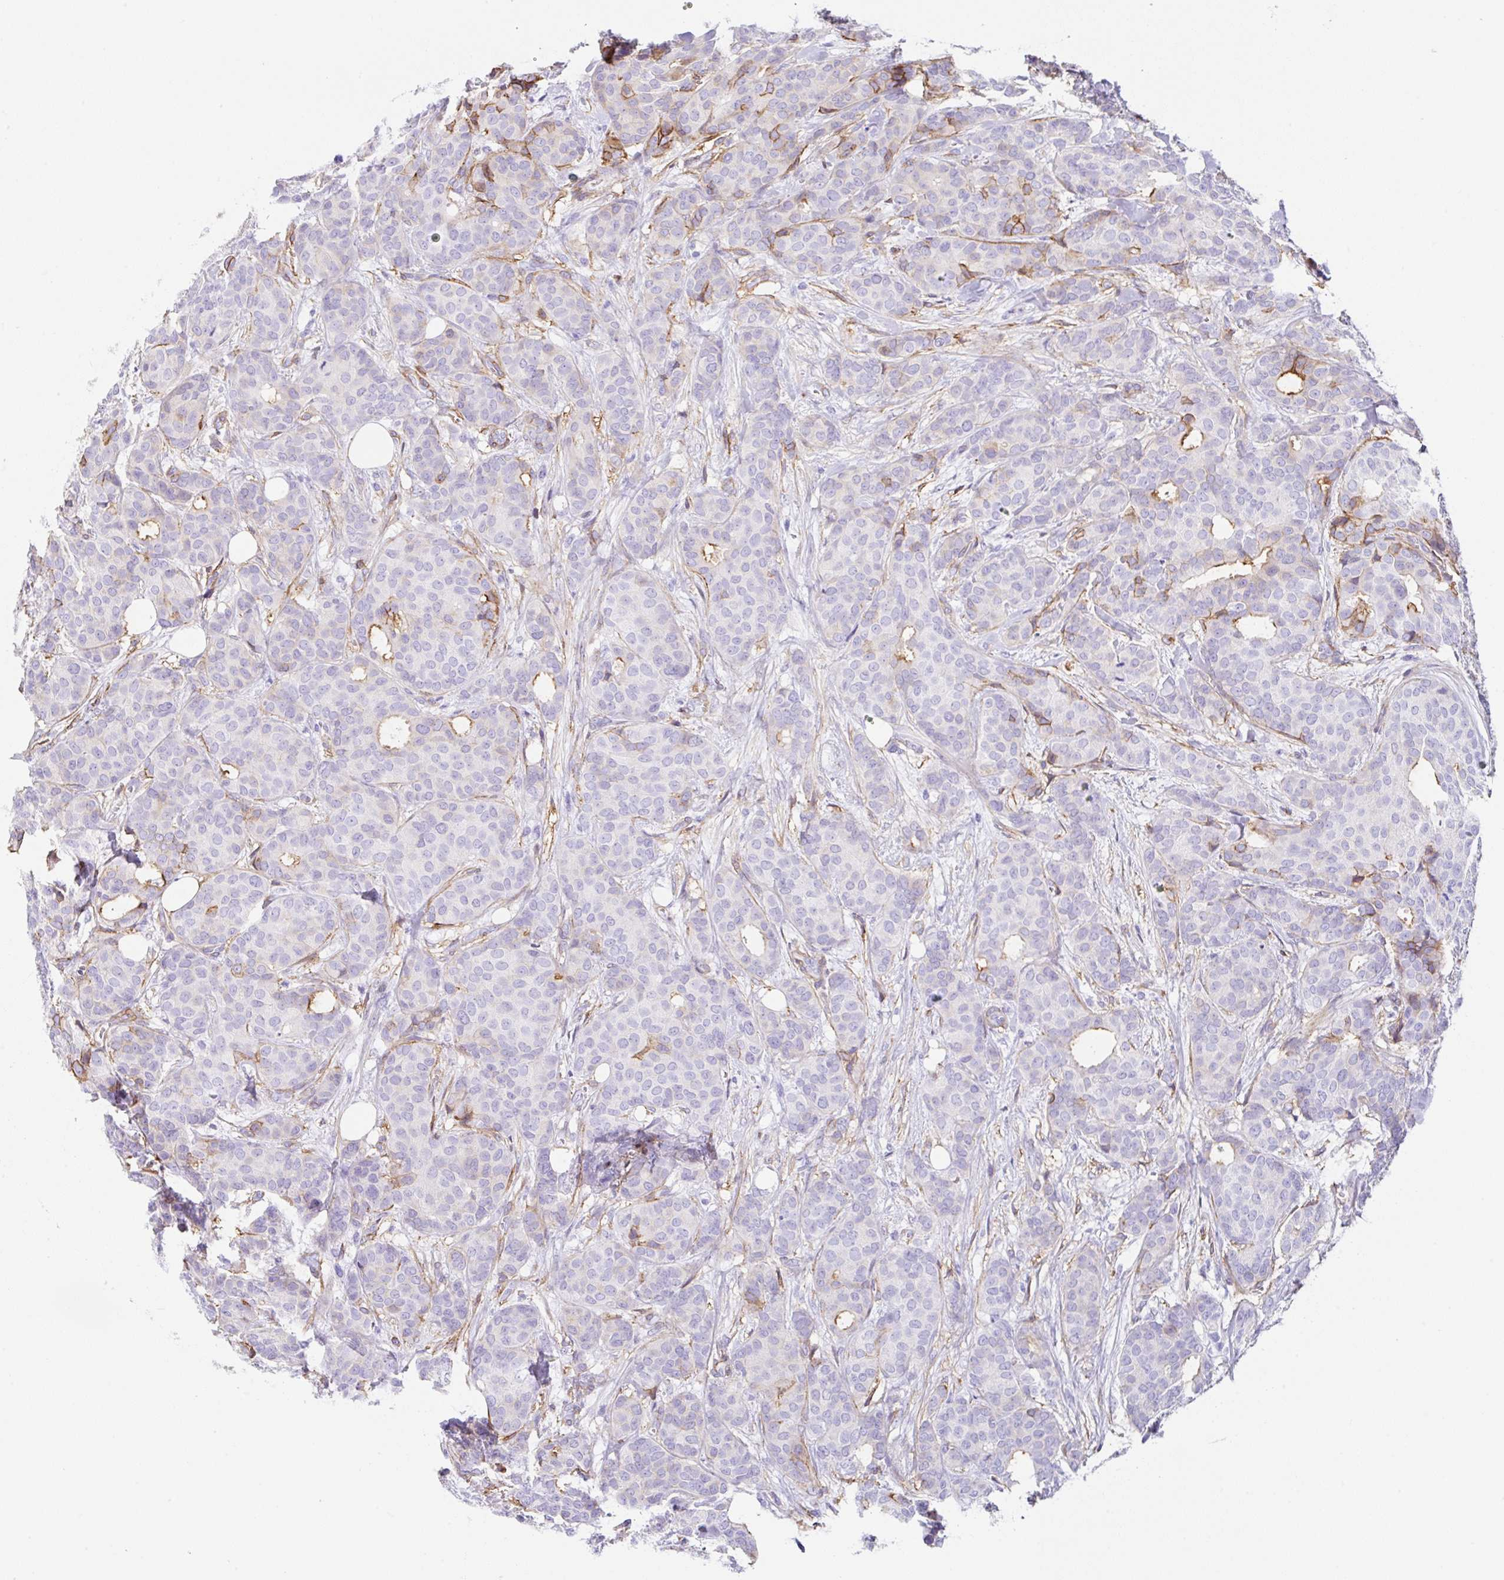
{"staining": {"intensity": "moderate", "quantity": "<25%", "location": "cytoplasmic/membranous"}, "tissue": "breast cancer", "cell_type": "Tumor cells", "image_type": "cancer", "snomed": [{"axis": "morphology", "description": "Duct carcinoma"}, {"axis": "topography", "description": "Breast"}], "caption": "Breast cancer stained with DAB (3,3'-diaminobenzidine) immunohistochemistry (IHC) reveals low levels of moderate cytoplasmic/membranous staining in approximately <25% of tumor cells.", "gene": "MTTP", "patient": {"sex": "female", "age": 70}}